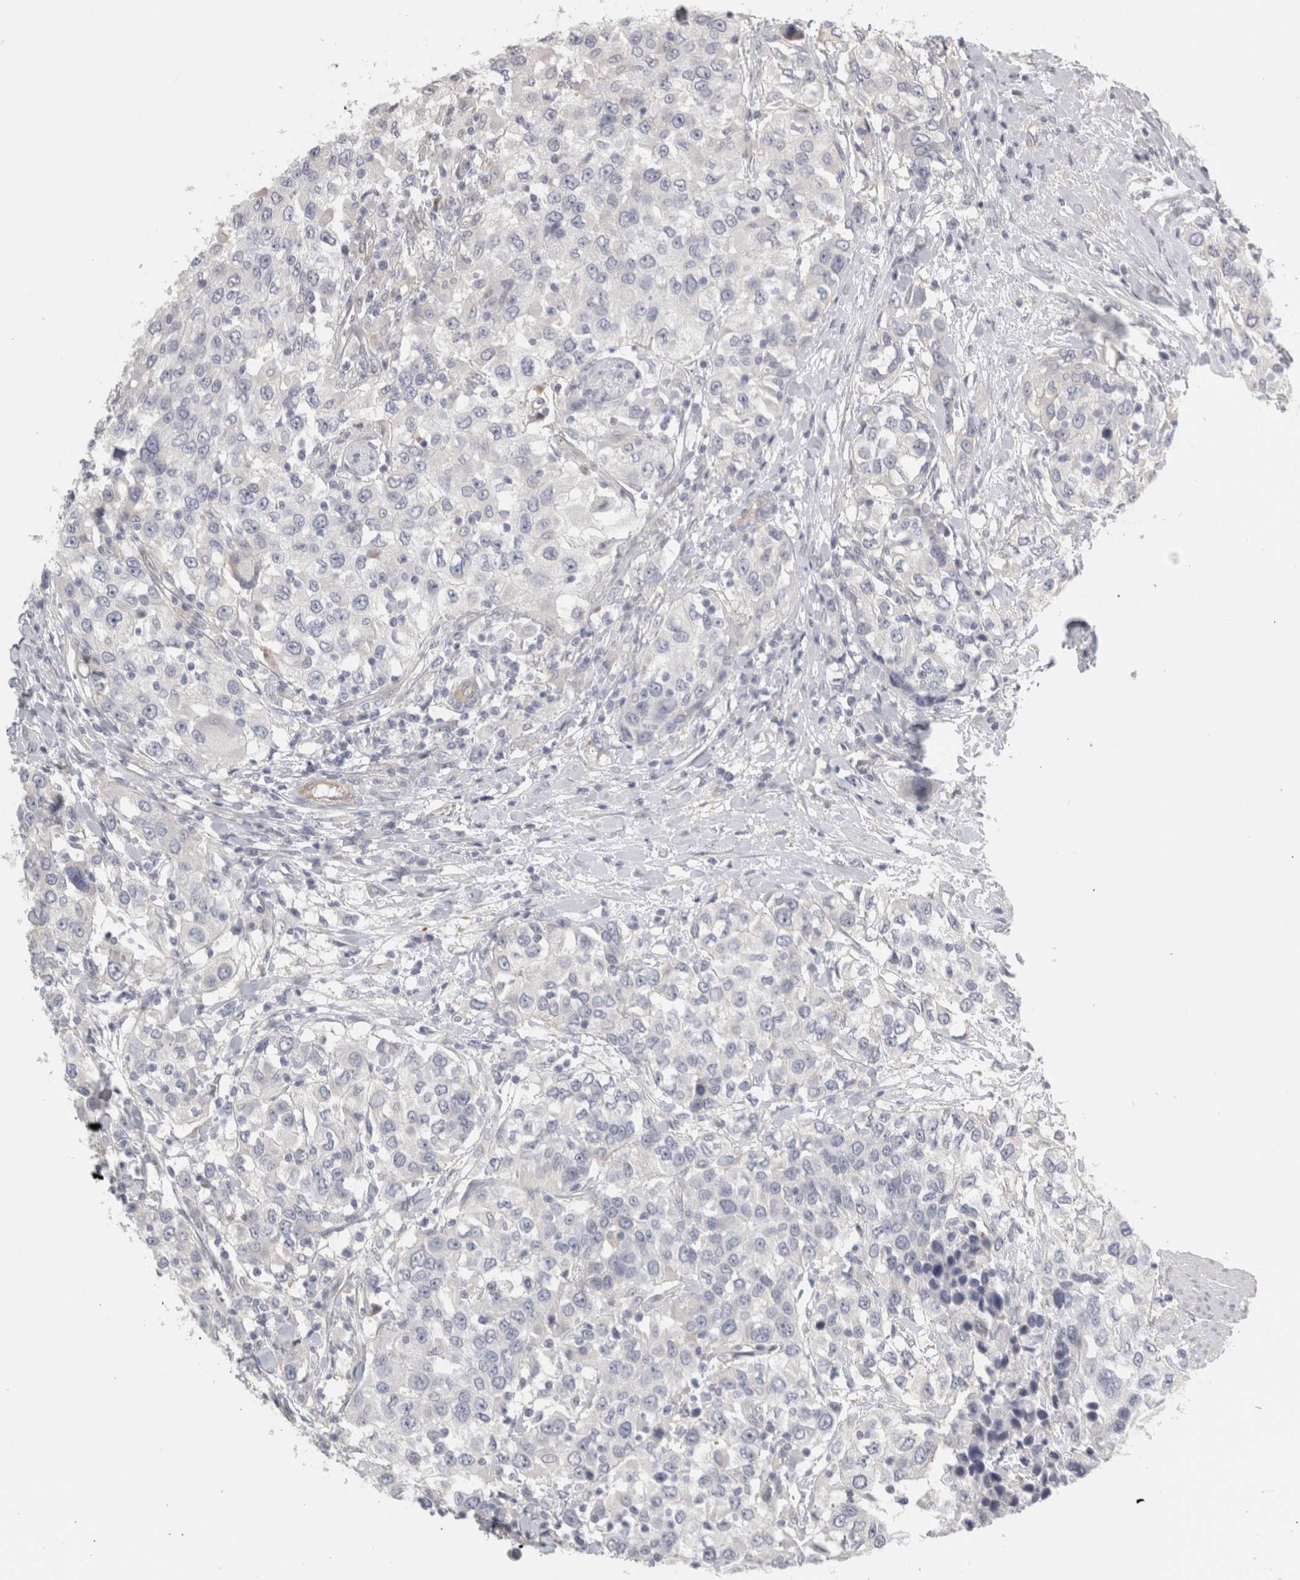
{"staining": {"intensity": "negative", "quantity": "none", "location": "none"}, "tissue": "urothelial cancer", "cell_type": "Tumor cells", "image_type": "cancer", "snomed": [{"axis": "morphology", "description": "Urothelial carcinoma, High grade"}, {"axis": "topography", "description": "Urinary bladder"}], "caption": "A photomicrograph of human high-grade urothelial carcinoma is negative for staining in tumor cells.", "gene": "FBLIM1", "patient": {"sex": "female", "age": 80}}